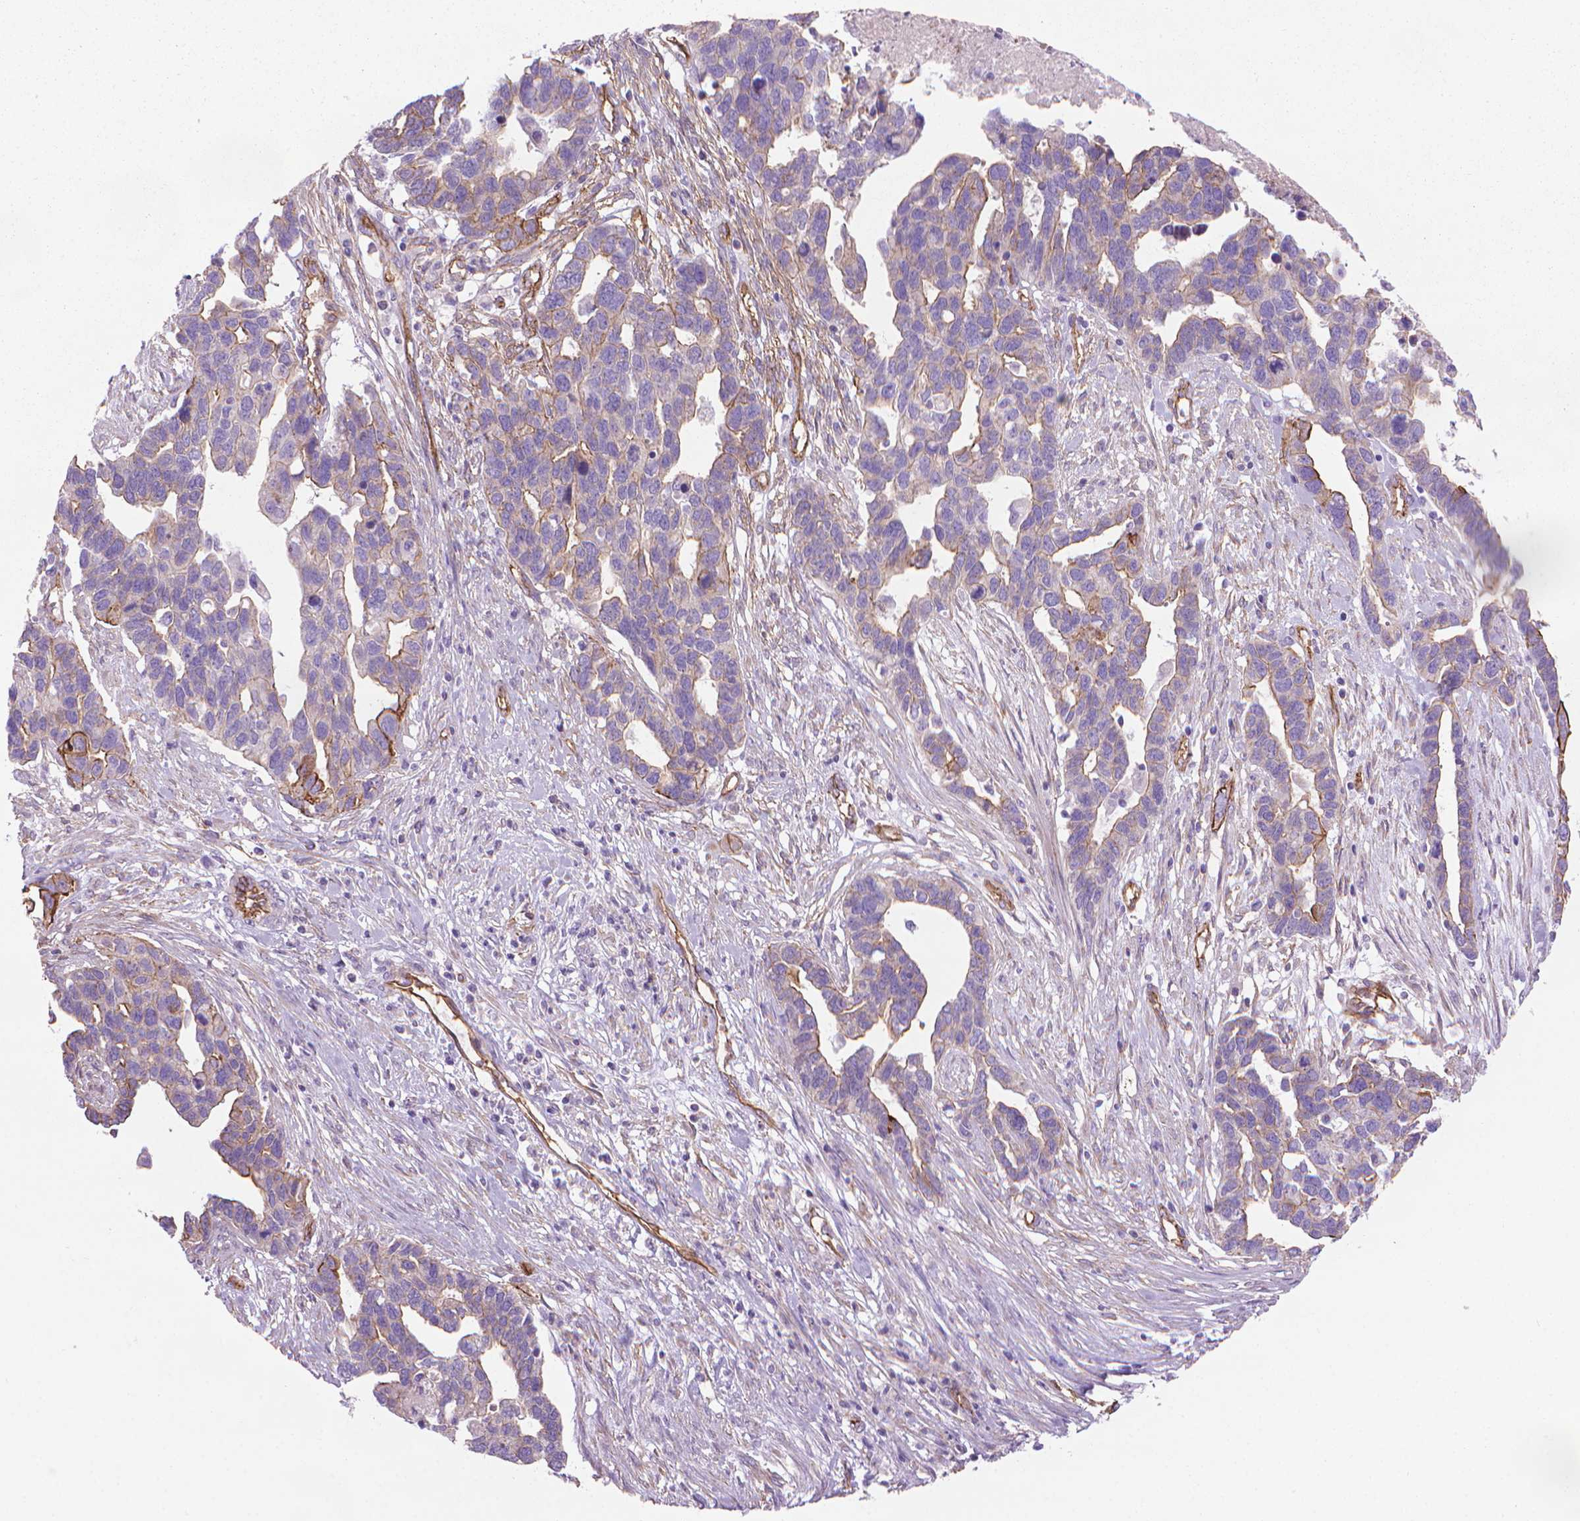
{"staining": {"intensity": "moderate", "quantity": "<25%", "location": "cytoplasmic/membranous"}, "tissue": "ovarian cancer", "cell_type": "Tumor cells", "image_type": "cancer", "snomed": [{"axis": "morphology", "description": "Cystadenocarcinoma, serous, NOS"}, {"axis": "topography", "description": "Ovary"}], "caption": "DAB (3,3'-diaminobenzidine) immunohistochemical staining of human ovarian serous cystadenocarcinoma demonstrates moderate cytoplasmic/membranous protein positivity in about <25% of tumor cells. (Stains: DAB (3,3'-diaminobenzidine) in brown, nuclei in blue, Microscopy: brightfield microscopy at high magnification).", "gene": "TENT5A", "patient": {"sex": "female", "age": 54}}